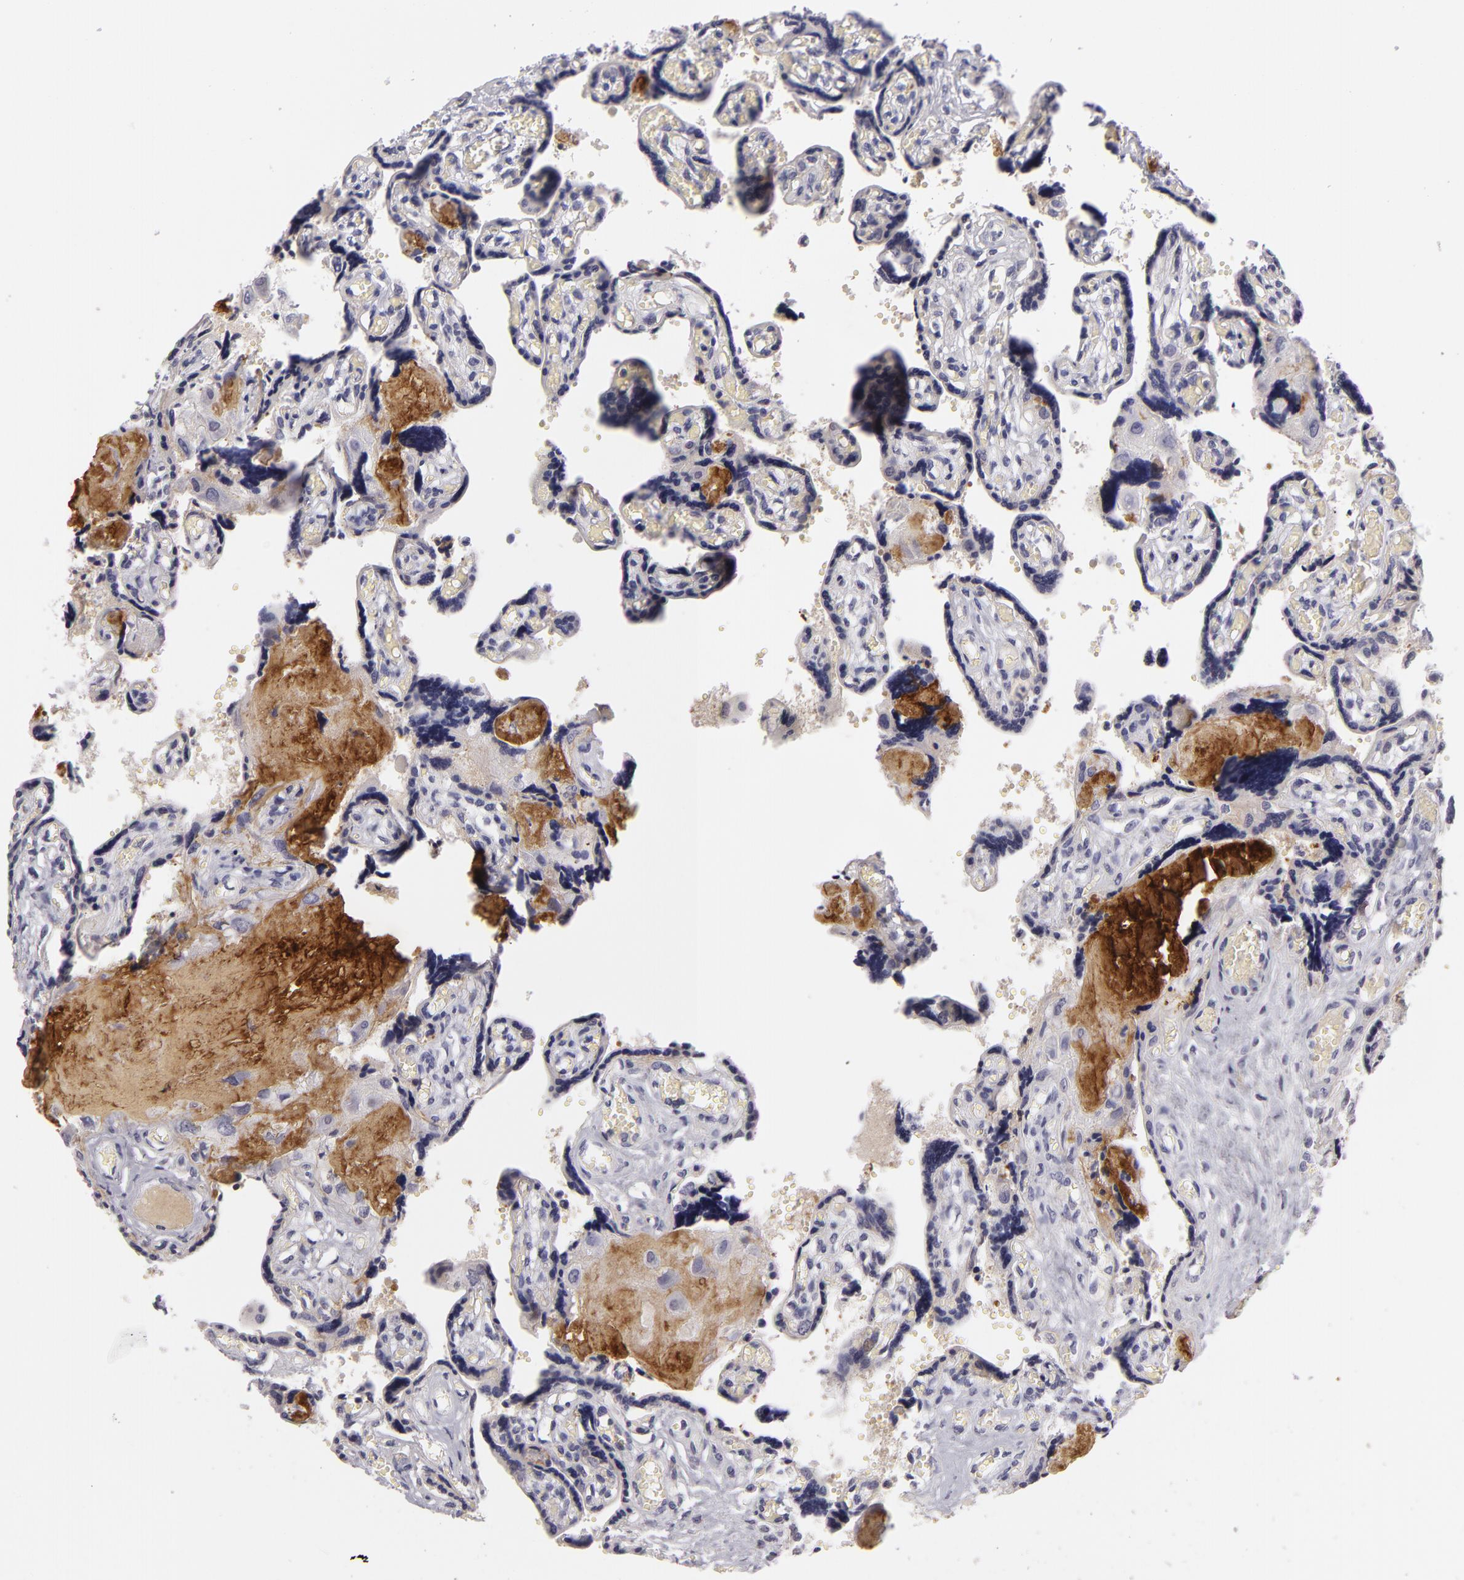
{"staining": {"intensity": "negative", "quantity": "none", "location": "none"}, "tissue": "placenta", "cell_type": "Decidual cells", "image_type": "normal", "snomed": [{"axis": "morphology", "description": "Normal tissue, NOS"}, {"axis": "morphology", "description": "Degeneration, NOS"}, {"axis": "topography", "description": "Placenta"}], "caption": "IHC micrograph of normal placenta: human placenta stained with DAB (3,3'-diaminobenzidine) demonstrates no significant protein staining in decidual cells. The staining was performed using DAB to visualize the protein expression in brown, while the nuclei were stained in blue with hematoxylin (Magnification: 20x).", "gene": "CTNNB1", "patient": {"sex": "female", "age": 35}}